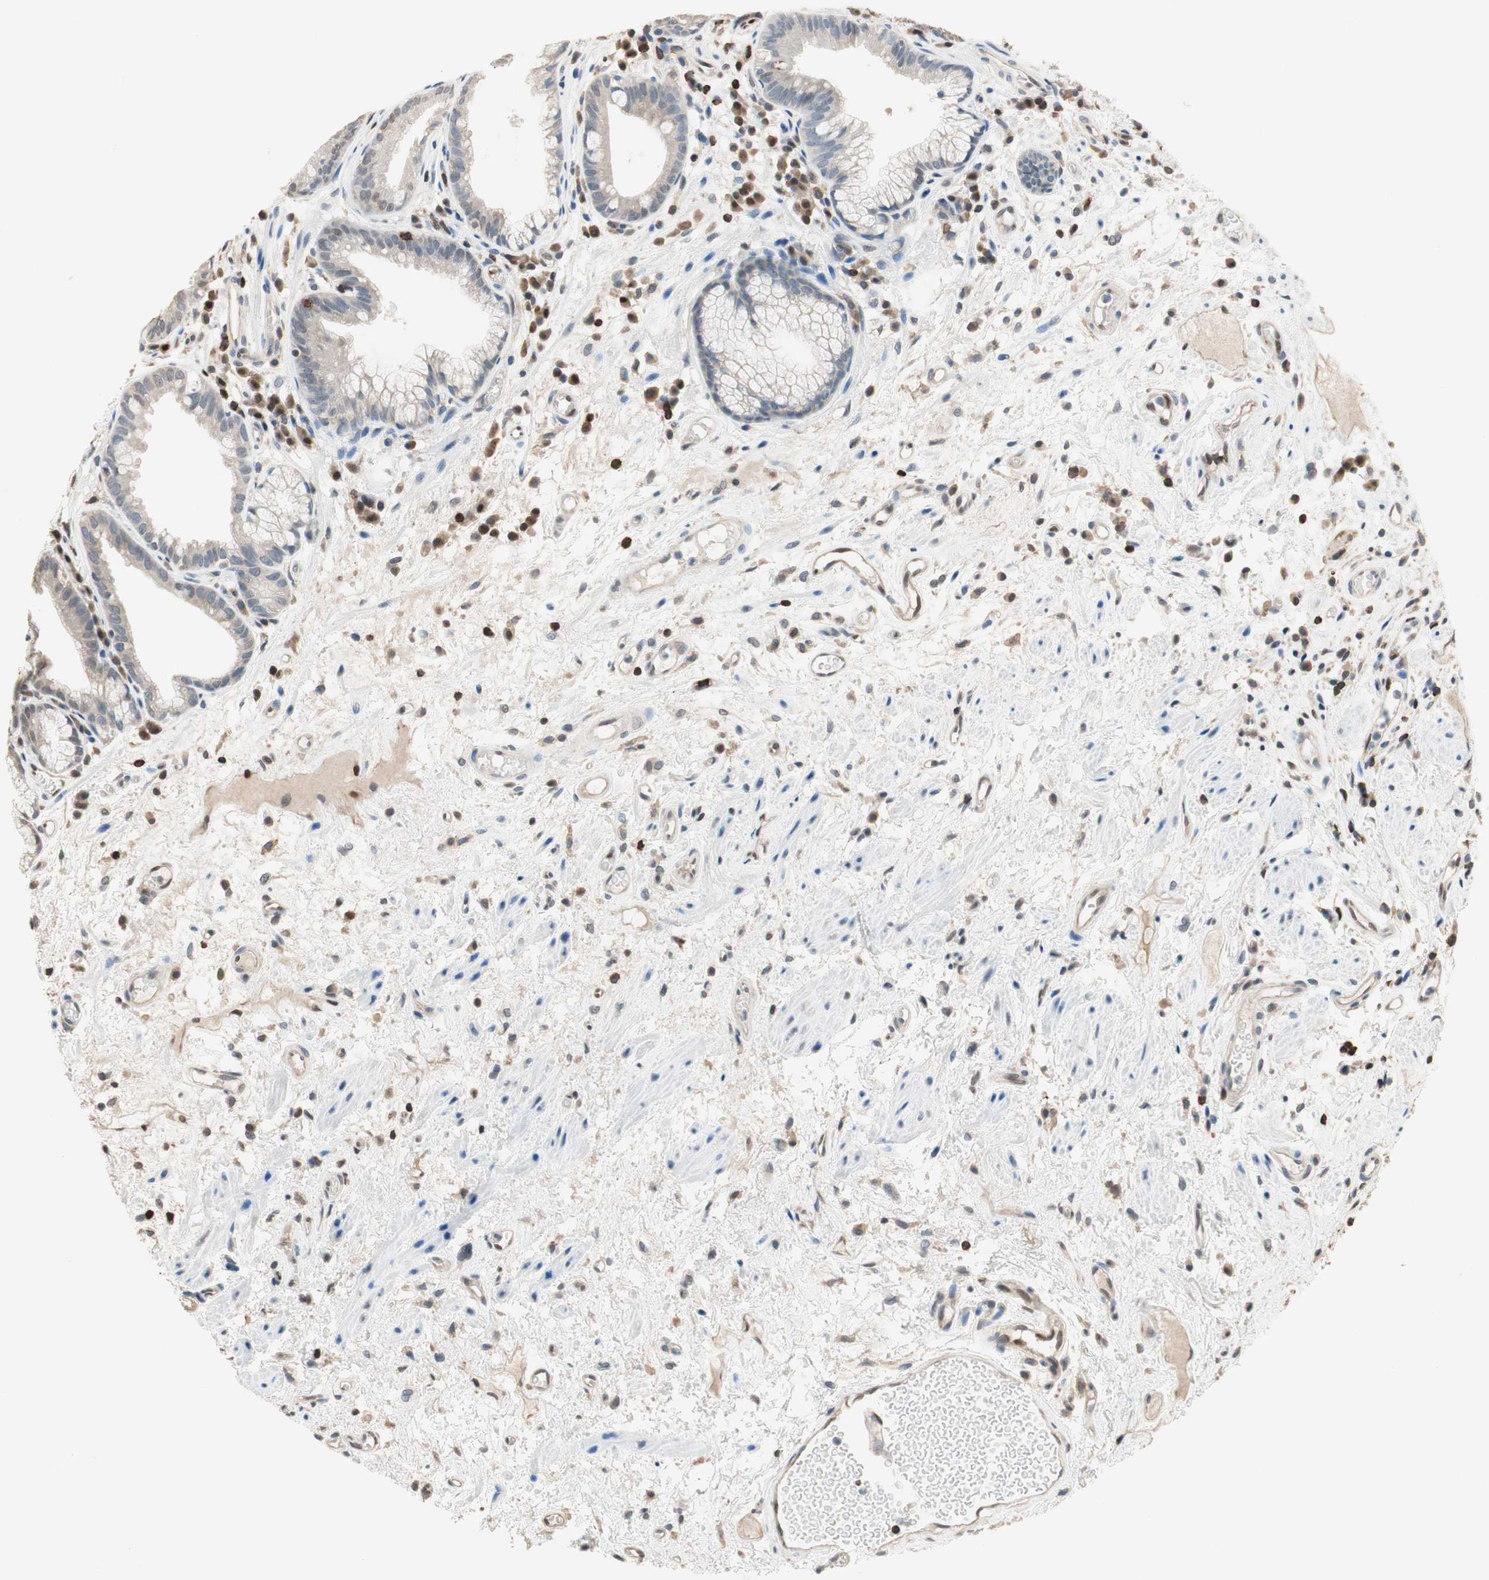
{"staining": {"intensity": "moderate", "quantity": "<25%", "location": "cytoplasmic/membranous,nuclear"}, "tissue": "stomach", "cell_type": "Glandular cells", "image_type": "normal", "snomed": [{"axis": "morphology", "description": "Normal tissue, NOS"}, {"axis": "topography", "description": "Stomach, upper"}, {"axis": "topography", "description": "Stomach"}], "caption": "Glandular cells display low levels of moderate cytoplasmic/membranous,nuclear positivity in approximately <25% of cells in normal stomach.", "gene": "NFATC2", "patient": {"sex": "male", "age": 76}}